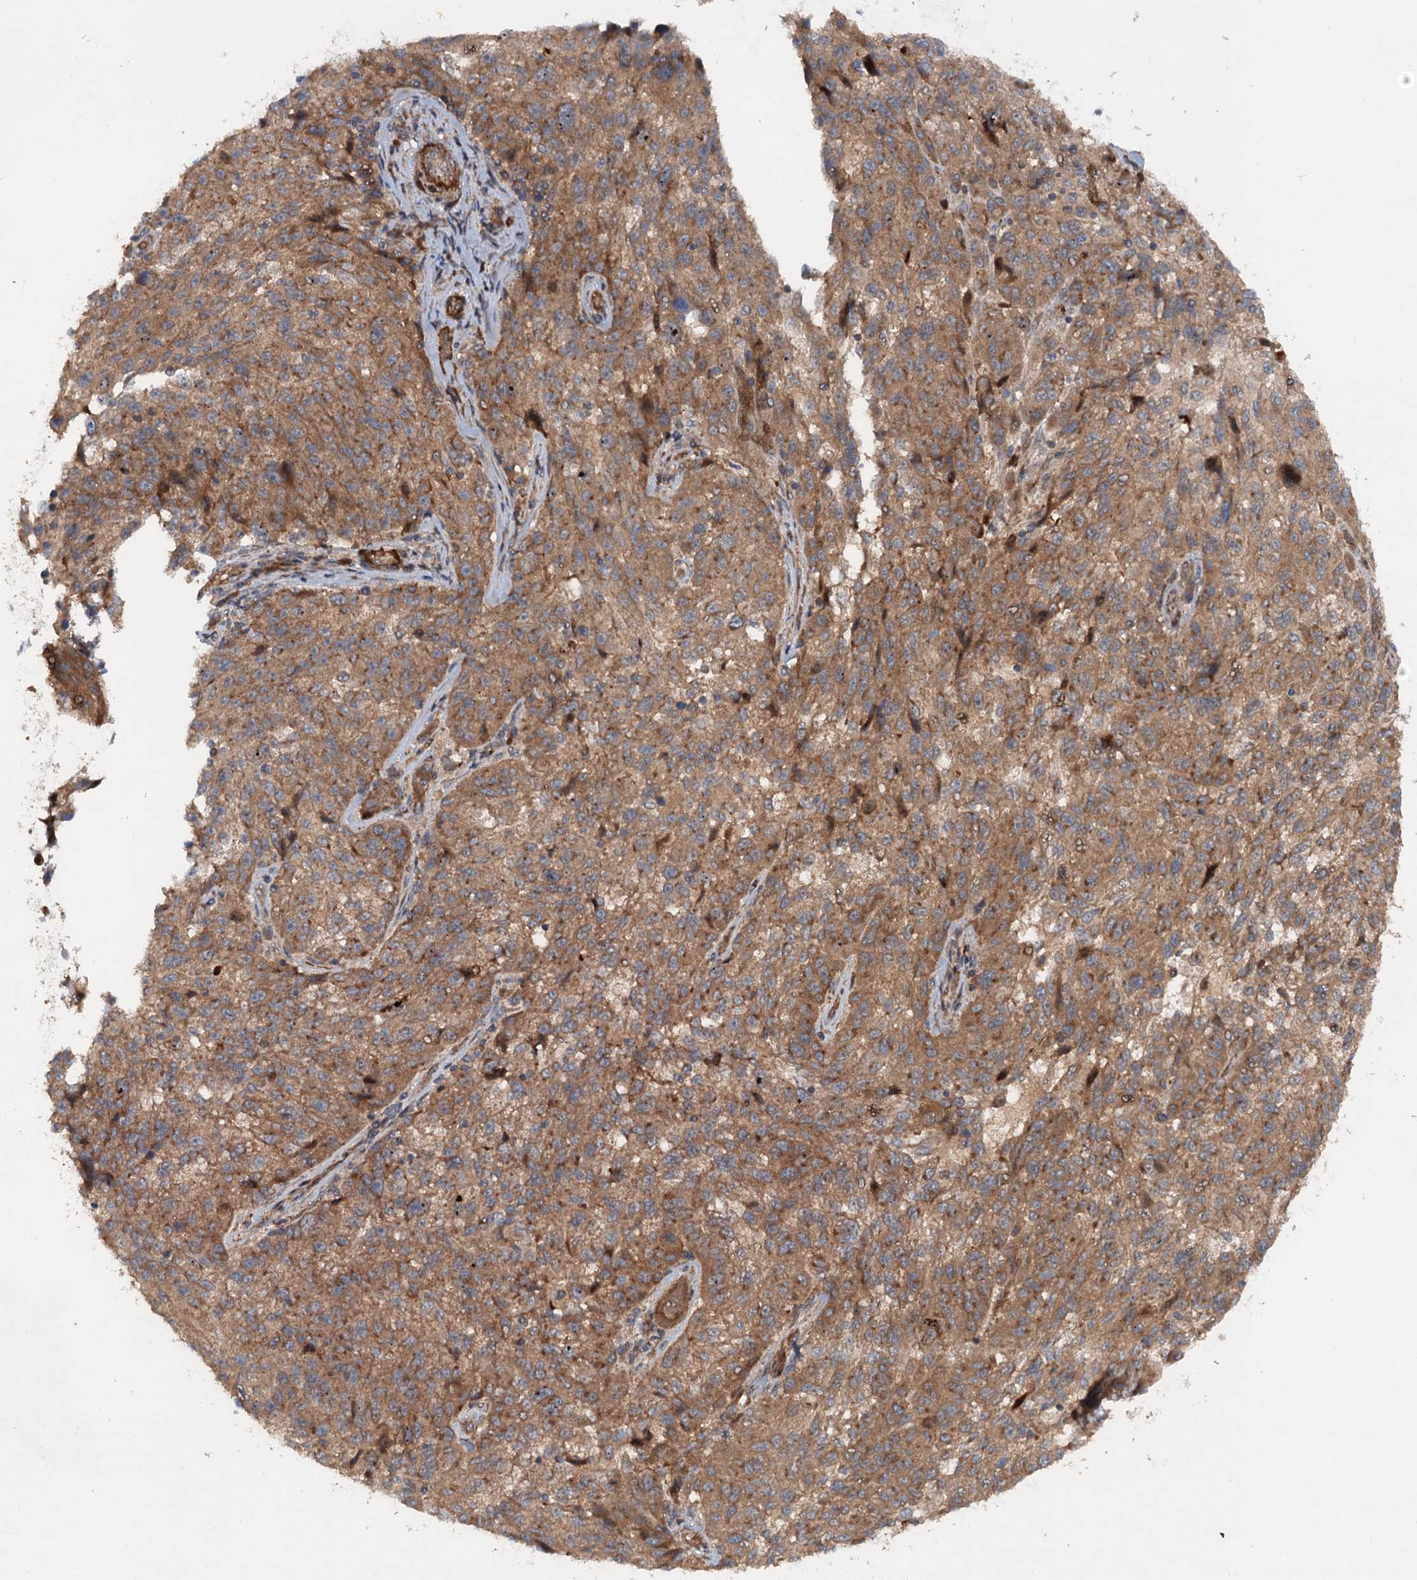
{"staining": {"intensity": "moderate", "quantity": ">75%", "location": "cytoplasmic/membranous"}, "tissue": "melanoma", "cell_type": "Tumor cells", "image_type": "cancer", "snomed": [{"axis": "morphology", "description": "Malignant melanoma, NOS"}, {"axis": "topography", "description": "Skin"}], "caption": "The immunohistochemical stain shows moderate cytoplasmic/membranous positivity in tumor cells of malignant melanoma tissue.", "gene": "ADGRG4", "patient": {"sex": "male", "age": 53}}